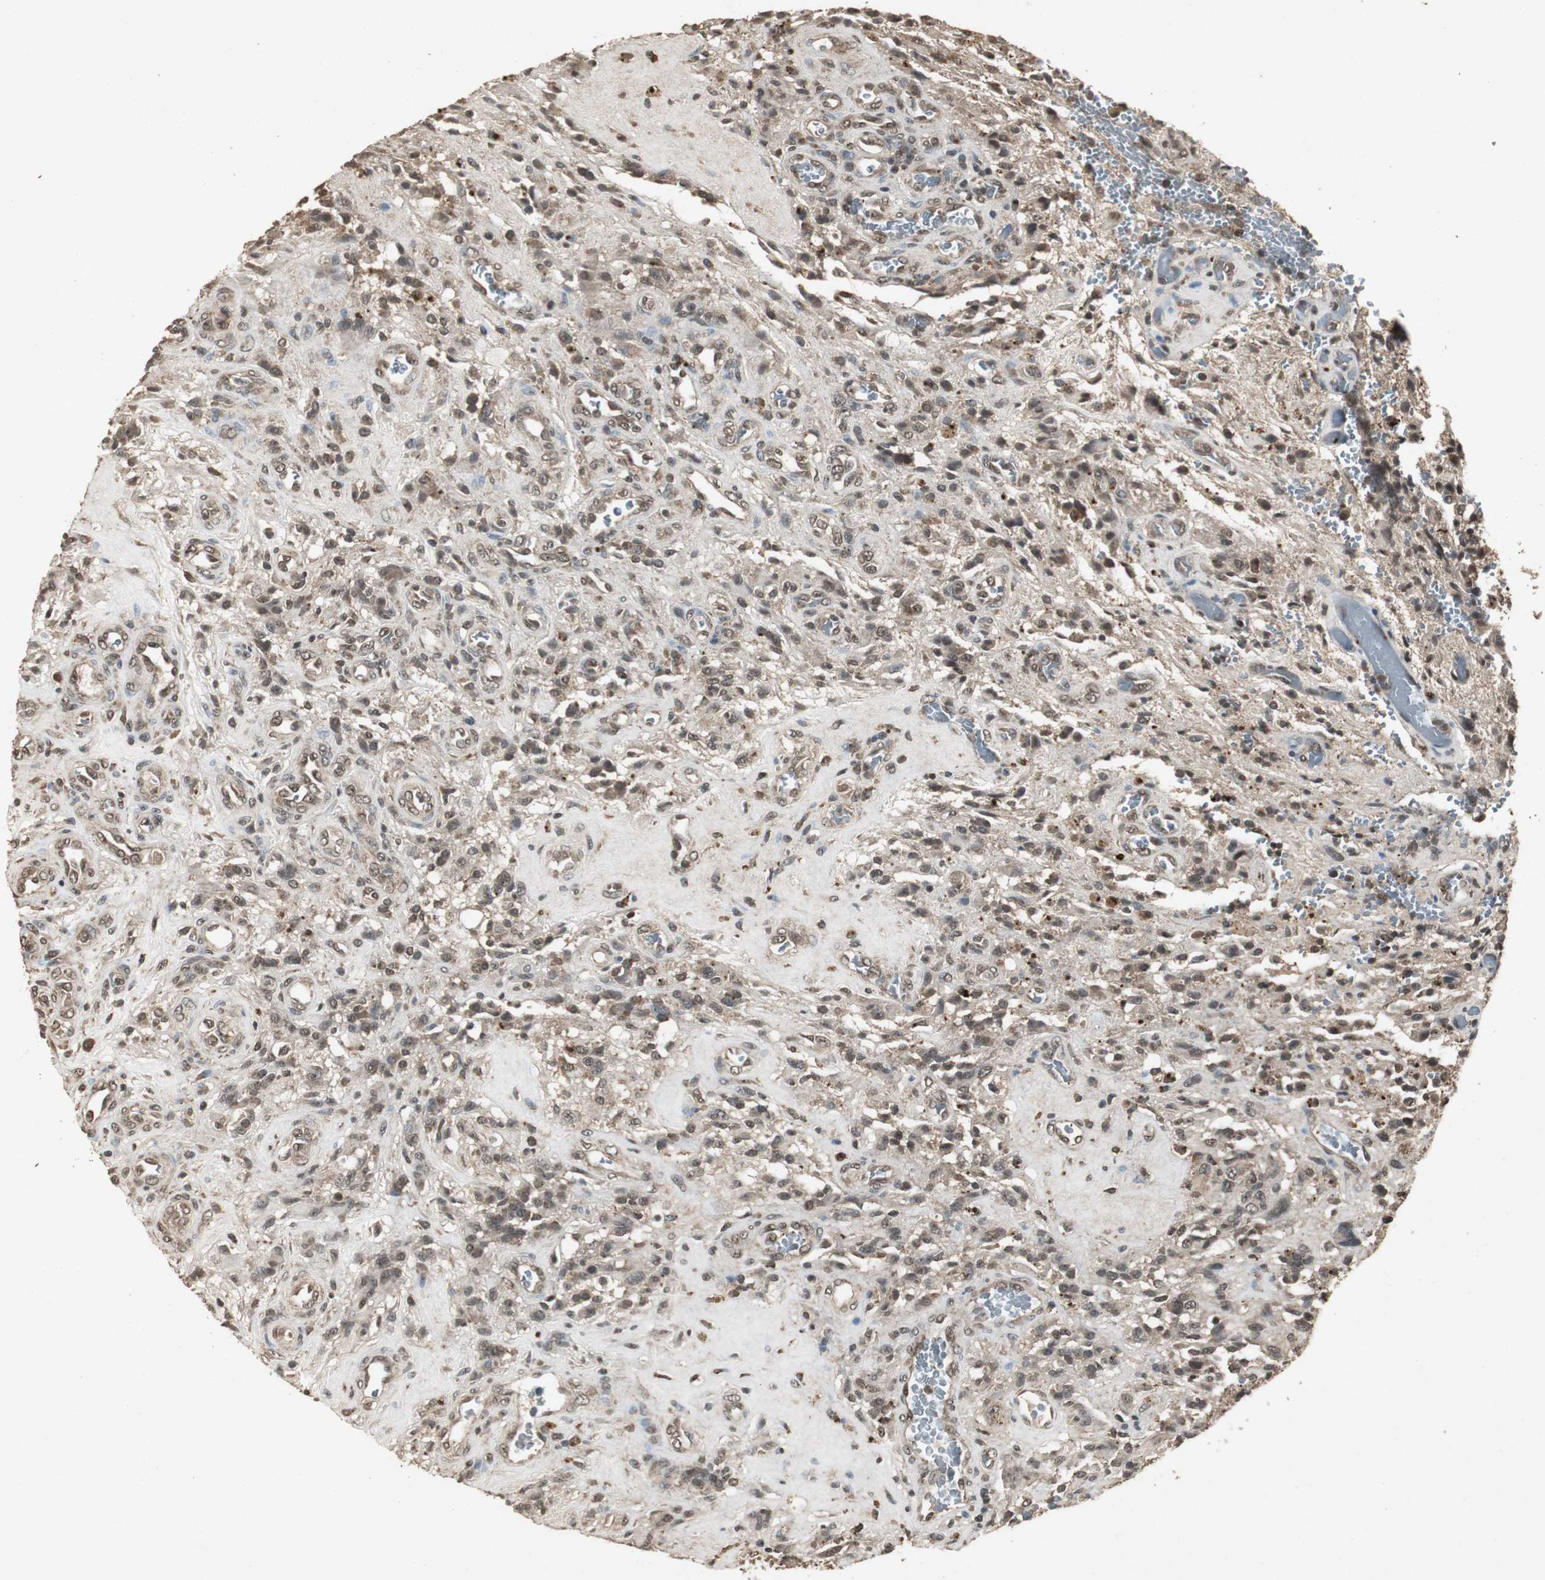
{"staining": {"intensity": "moderate", "quantity": ">75%", "location": "cytoplasmic/membranous,nuclear"}, "tissue": "glioma", "cell_type": "Tumor cells", "image_type": "cancer", "snomed": [{"axis": "morphology", "description": "Normal tissue, NOS"}, {"axis": "morphology", "description": "Glioma, malignant, High grade"}, {"axis": "topography", "description": "Cerebral cortex"}], "caption": "High-magnification brightfield microscopy of glioma stained with DAB (3,3'-diaminobenzidine) (brown) and counterstained with hematoxylin (blue). tumor cells exhibit moderate cytoplasmic/membranous and nuclear positivity is present in approximately>75% of cells.", "gene": "EMX1", "patient": {"sex": "male", "age": 56}}